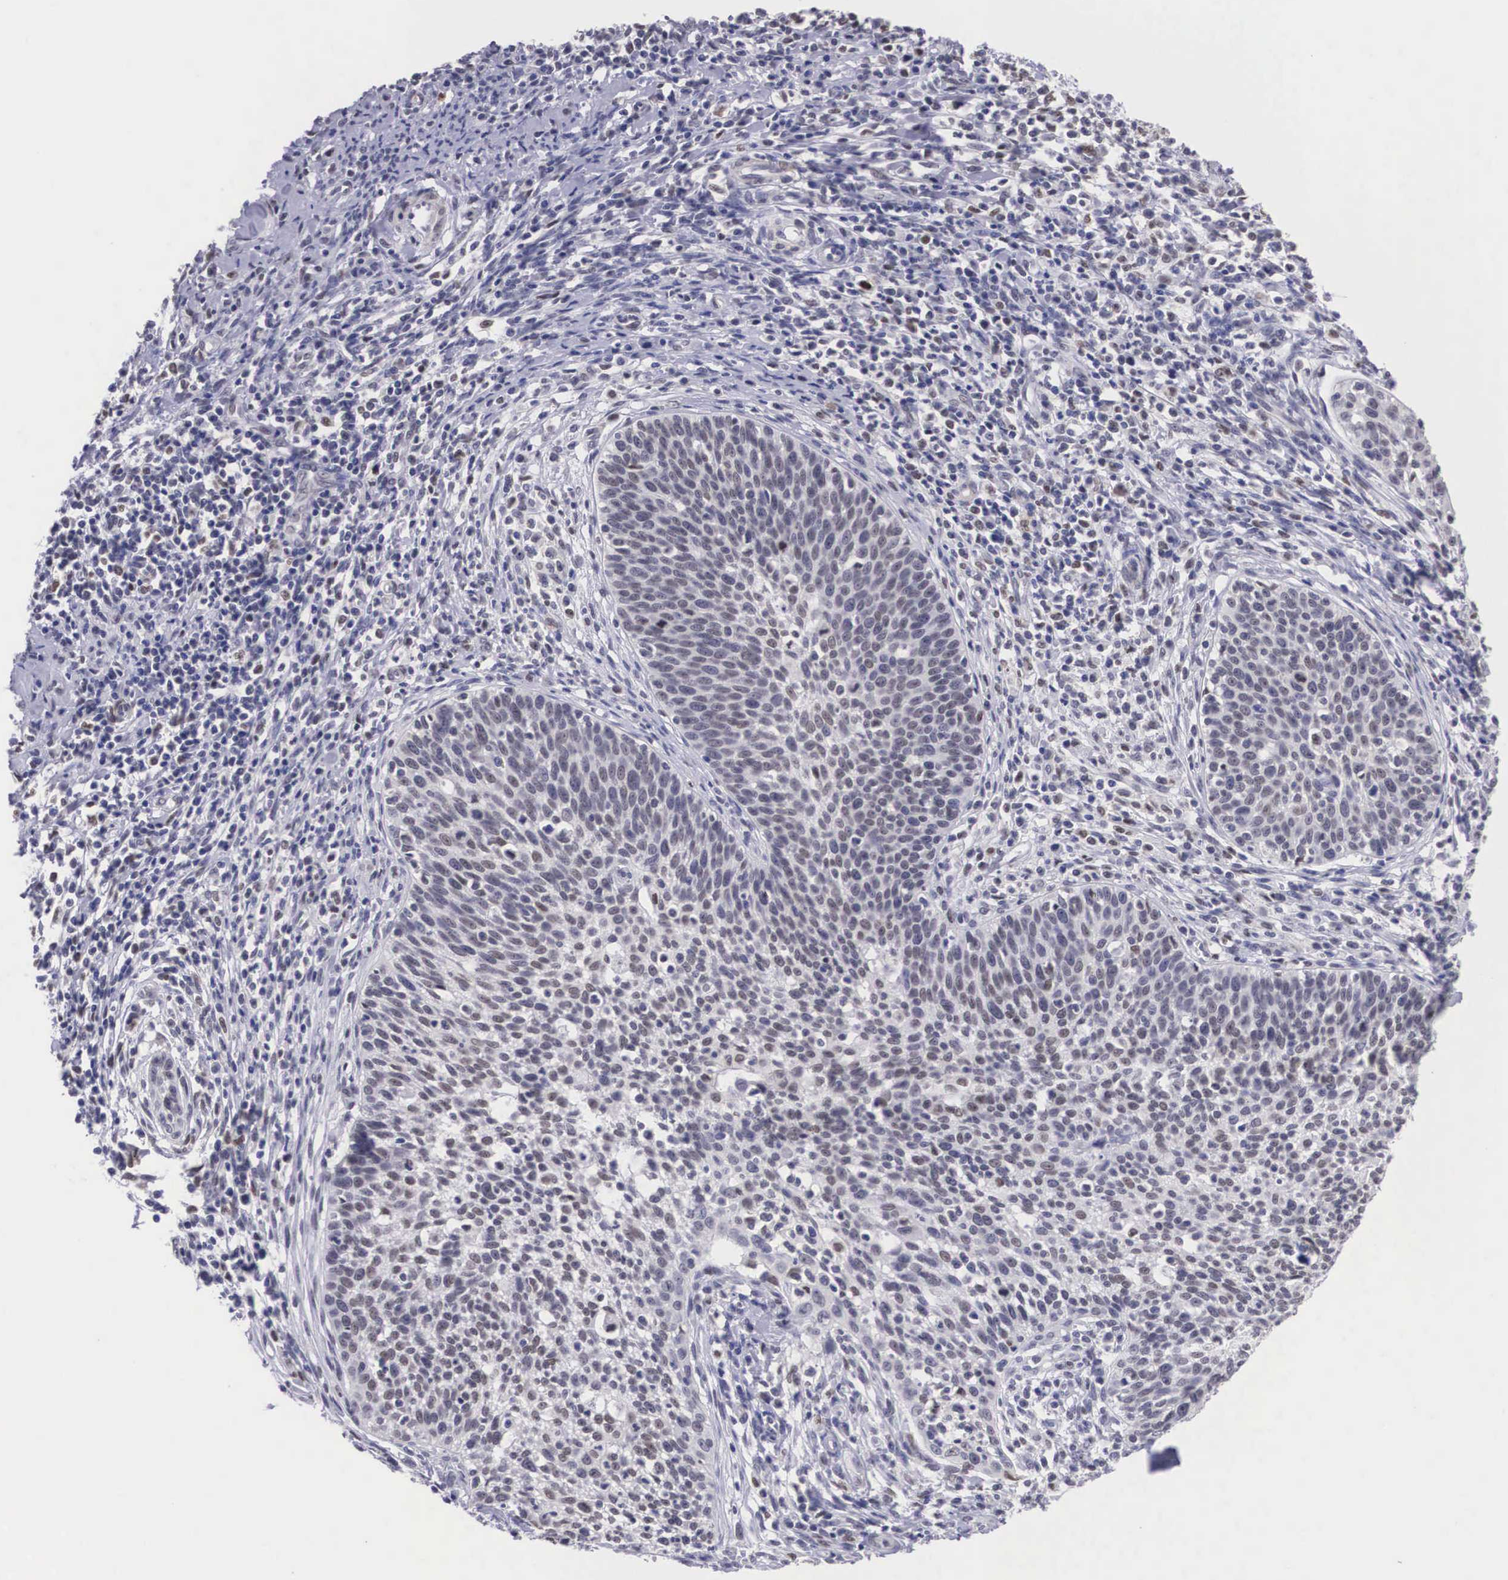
{"staining": {"intensity": "weak", "quantity": "25%-75%", "location": "nuclear"}, "tissue": "cervical cancer", "cell_type": "Tumor cells", "image_type": "cancer", "snomed": [{"axis": "morphology", "description": "Squamous cell carcinoma, NOS"}, {"axis": "topography", "description": "Cervix"}], "caption": "The photomicrograph reveals staining of squamous cell carcinoma (cervical), revealing weak nuclear protein staining (brown color) within tumor cells.", "gene": "ETV6", "patient": {"sex": "female", "age": 41}}